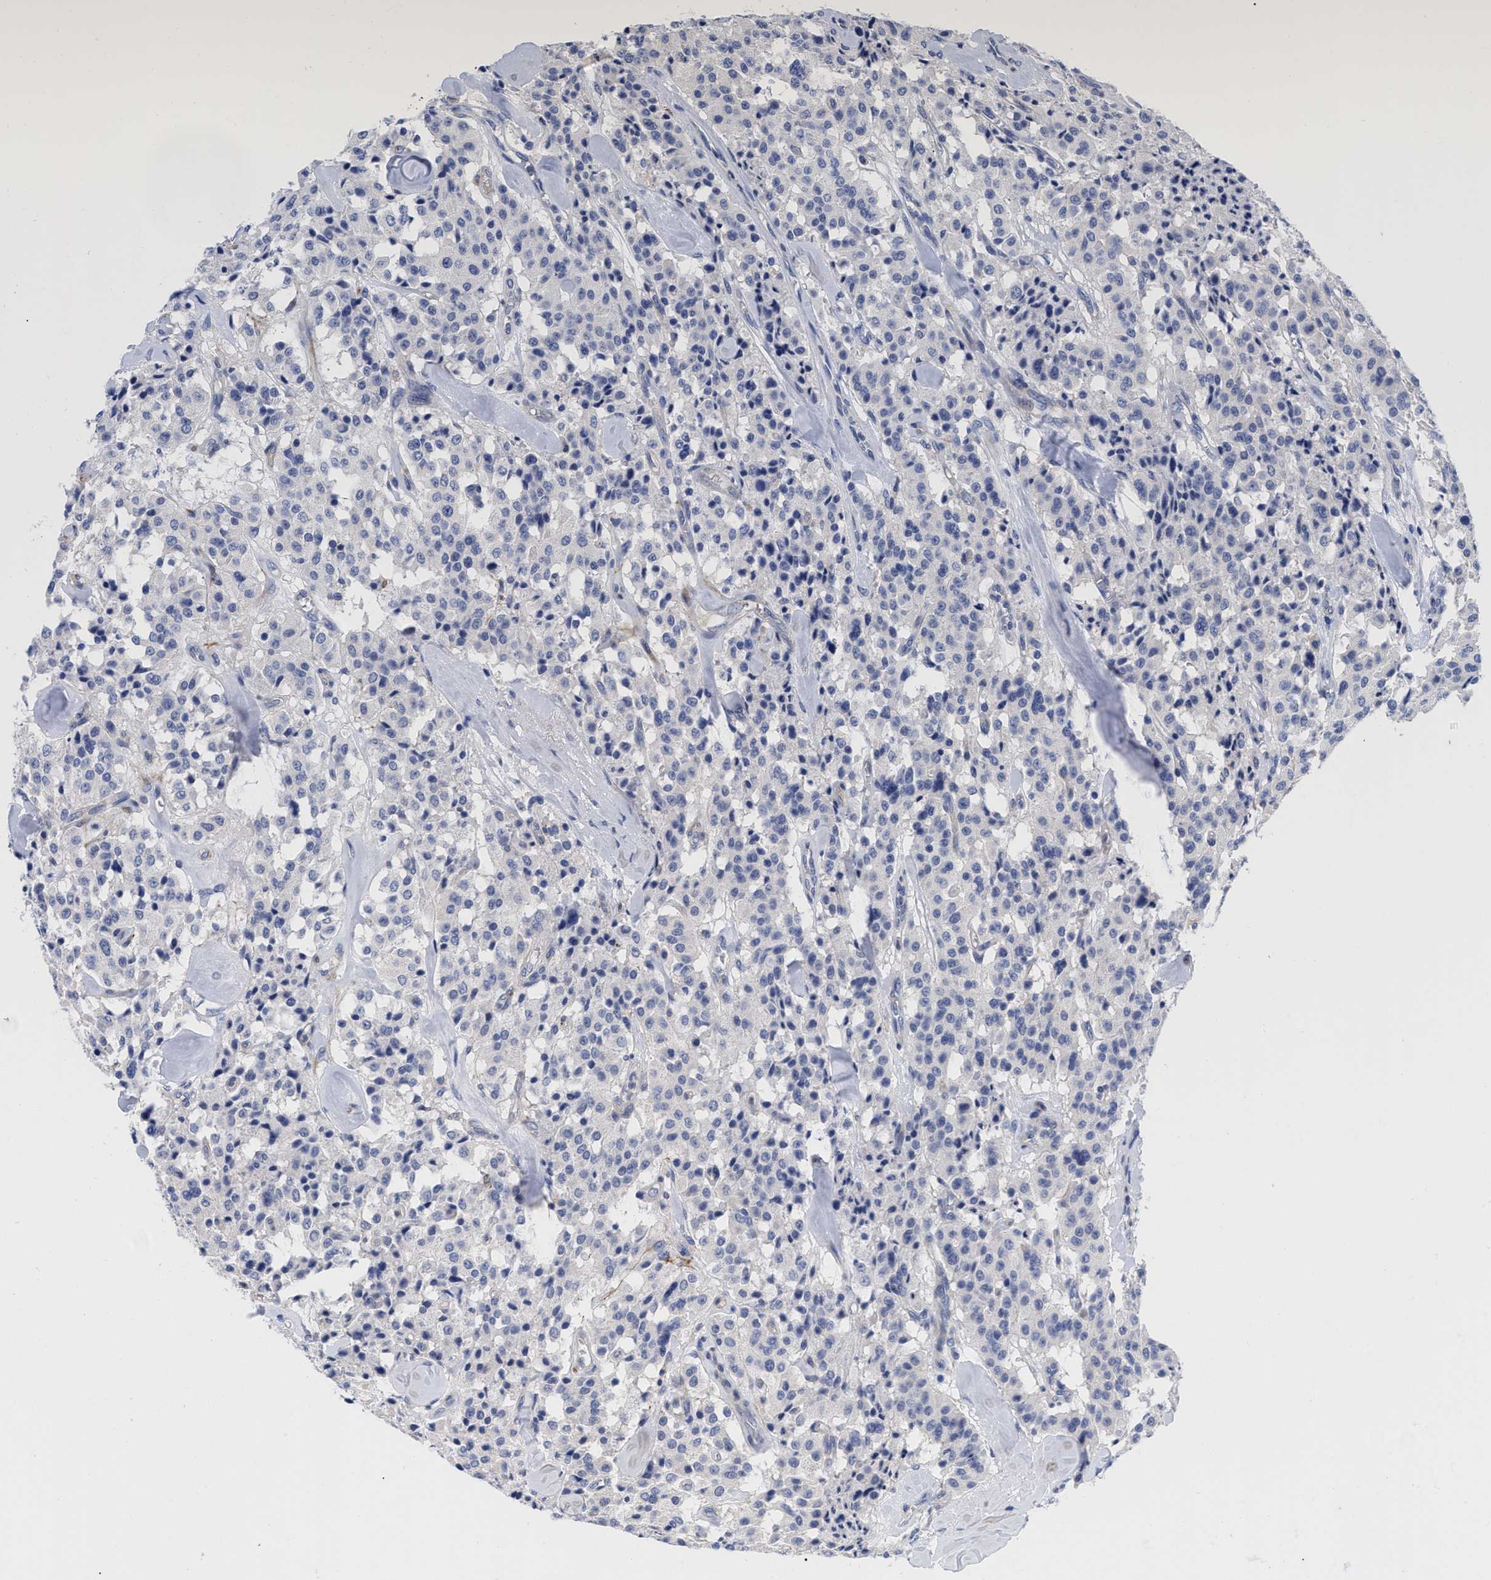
{"staining": {"intensity": "negative", "quantity": "none", "location": "none"}, "tissue": "carcinoid", "cell_type": "Tumor cells", "image_type": "cancer", "snomed": [{"axis": "morphology", "description": "Carcinoid, malignant, NOS"}, {"axis": "topography", "description": "Lung"}], "caption": "Carcinoid was stained to show a protein in brown. There is no significant positivity in tumor cells.", "gene": "IRAG2", "patient": {"sex": "male", "age": 30}}